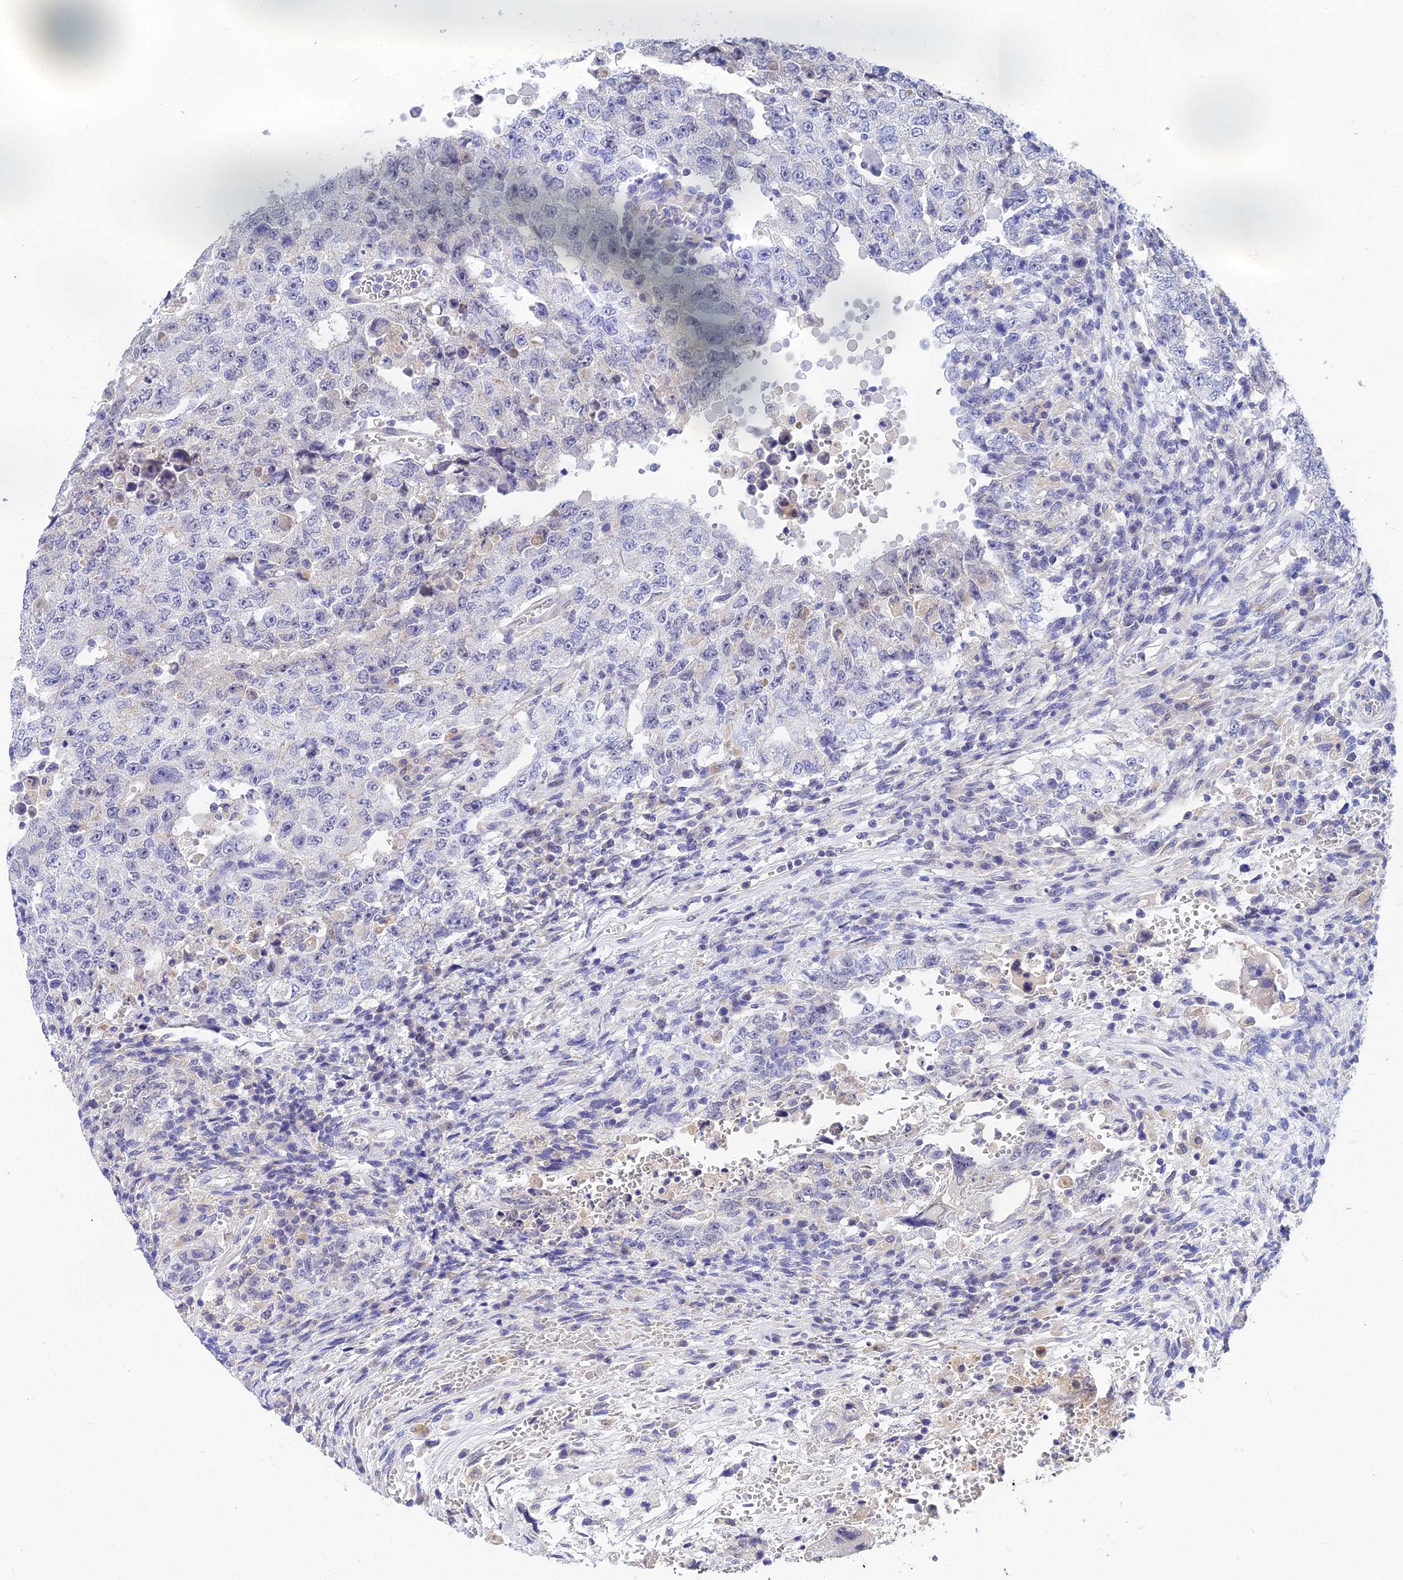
{"staining": {"intensity": "negative", "quantity": "none", "location": "none"}, "tissue": "testis cancer", "cell_type": "Tumor cells", "image_type": "cancer", "snomed": [{"axis": "morphology", "description": "Carcinoma, Embryonal, NOS"}, {"axis": "topography", "description": "Testis"}], "caption": "This is an immunohistochemistry (IHC) image of embryonal carcinoma (testis). There is no staining in tumor cells.", "gene": "TMEM161B", "patient": {"sex": "male", "age": 26}}